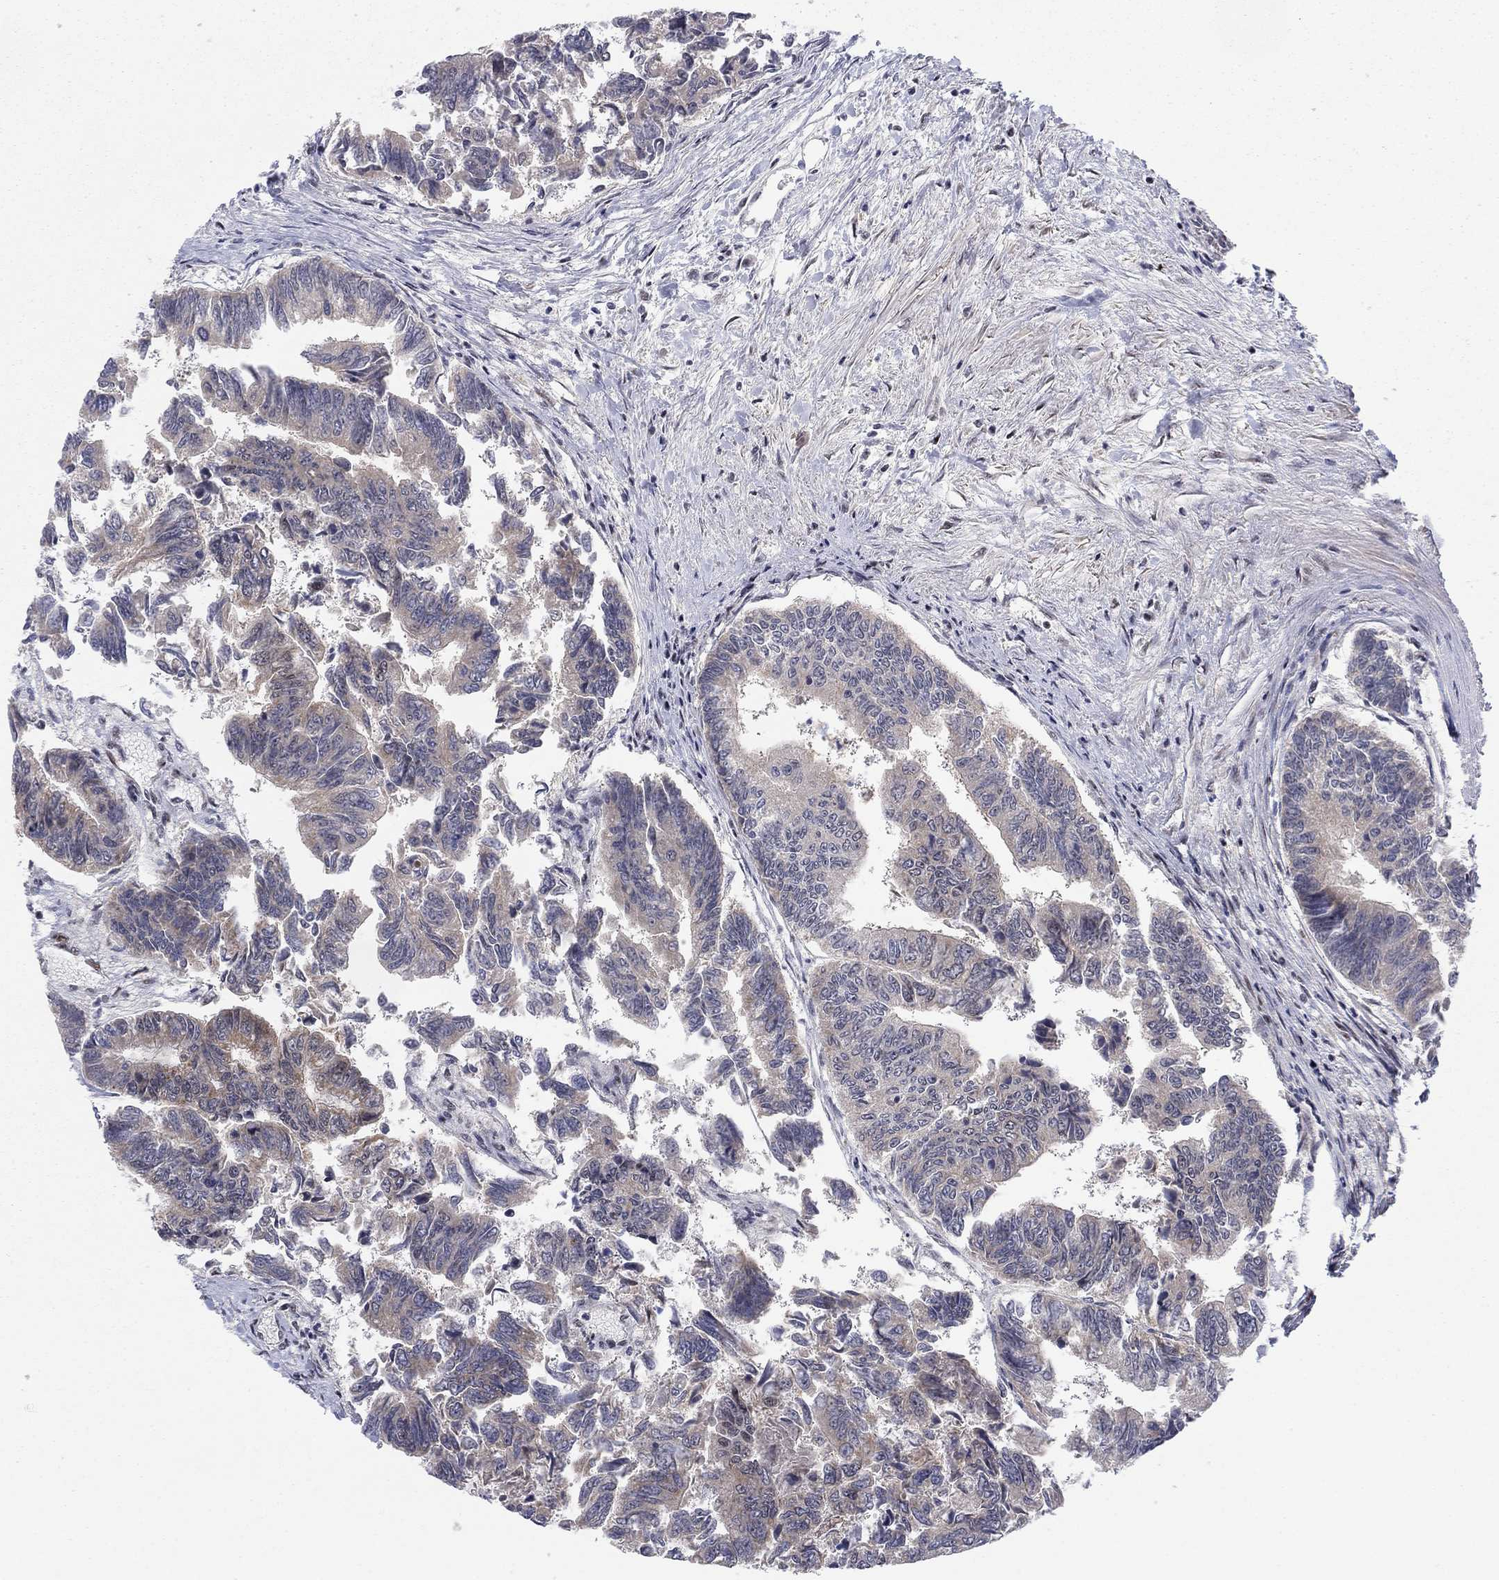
{"staining": {"intensity": "weak", "quantity": "<25%", "location": "cytoplasmic/membranous"}, "tissue": "colorectal cancer", "cell_type": "Tumor cells", "image_type": "cancer", "snomed": [{"axis": "morphology", "description": "Adenocarcinoma, NOS"}, {"axis": "topography", "description": "Colon"}], "caption": "A photomicrograph of human adenocarcinoma (colorectal) is negative for staining in tumor cells. (Stains: DAB (3,3'-diaminobenzidine) immunohistochemistry with hematoxylin counter stain, Microscopy: brightfield microscopy at high magnification).", "gene": "ZNF395", "patient": {"sex": "female", "age": 65}}